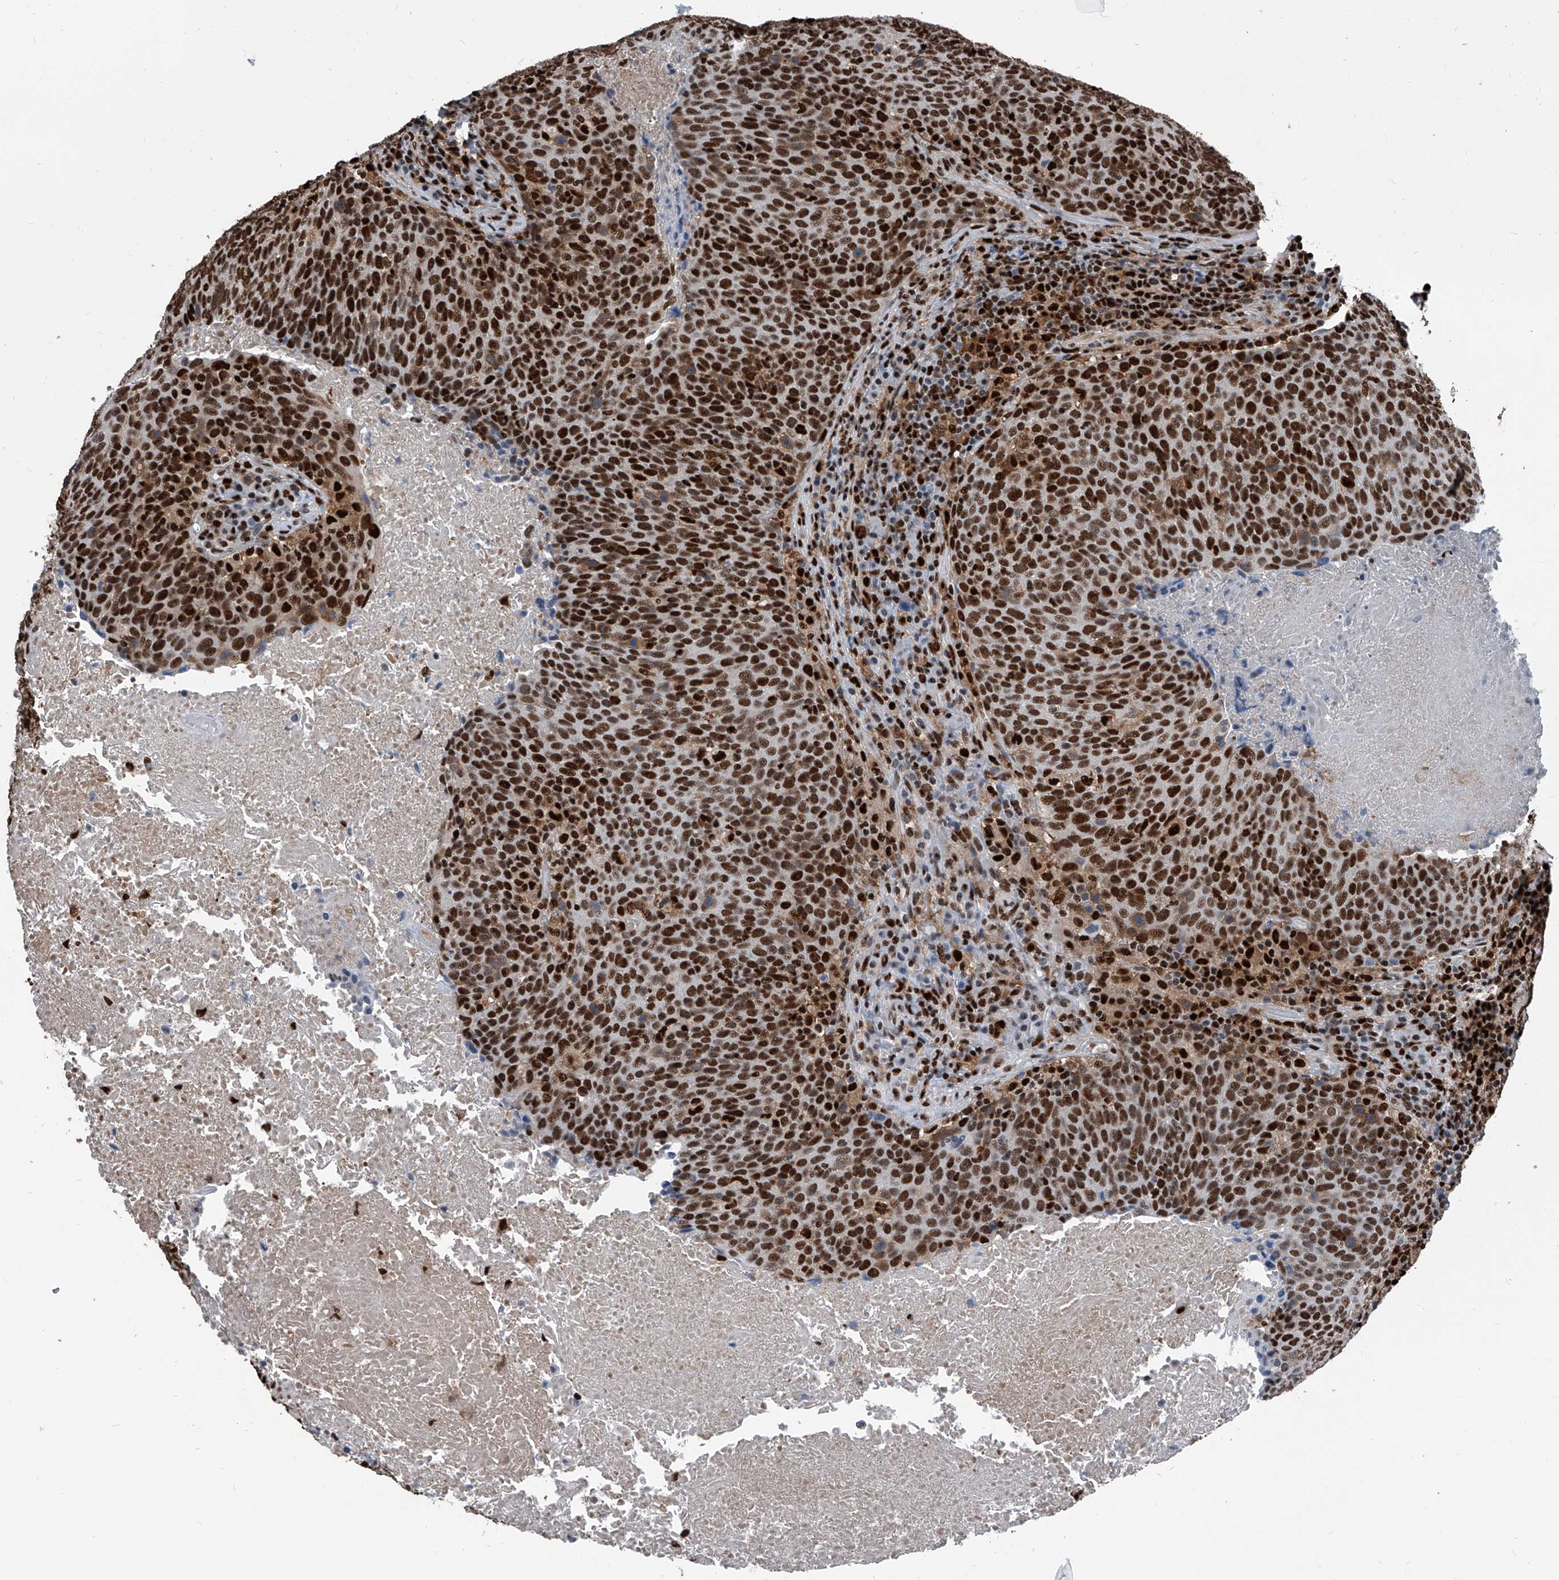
{"staining": {"intensity": "strong", "quantity": ">75%", "location": "nuclear"}, "tissue": "head and neck cancer", "cell_type": "Tumor cells", "image_type": "cancer", "snomed": [{"axis": "morphology", "description": "Squamous cell carcinoma, NOS"}, {"axis": "morphology", "description": "Squamous cell carcinoma, metastatic, NOS"}, {"axis": "topography", "description": "Lymph node"}, {"axis": "topography", "description": "Head-Neck"}], "caption": "A photomicrograph of head and neck cancer (squamous cell carcinoma) stained for a protein shows strong nuclear brown staining in tumor cells. The protein of interest is stained brown, and the nuclei are stained in blue (DAB IHC with brightfield microscopy, high magnification).", "gene": "FKBP5", "patient": {"sex": "male", "age": 62}}